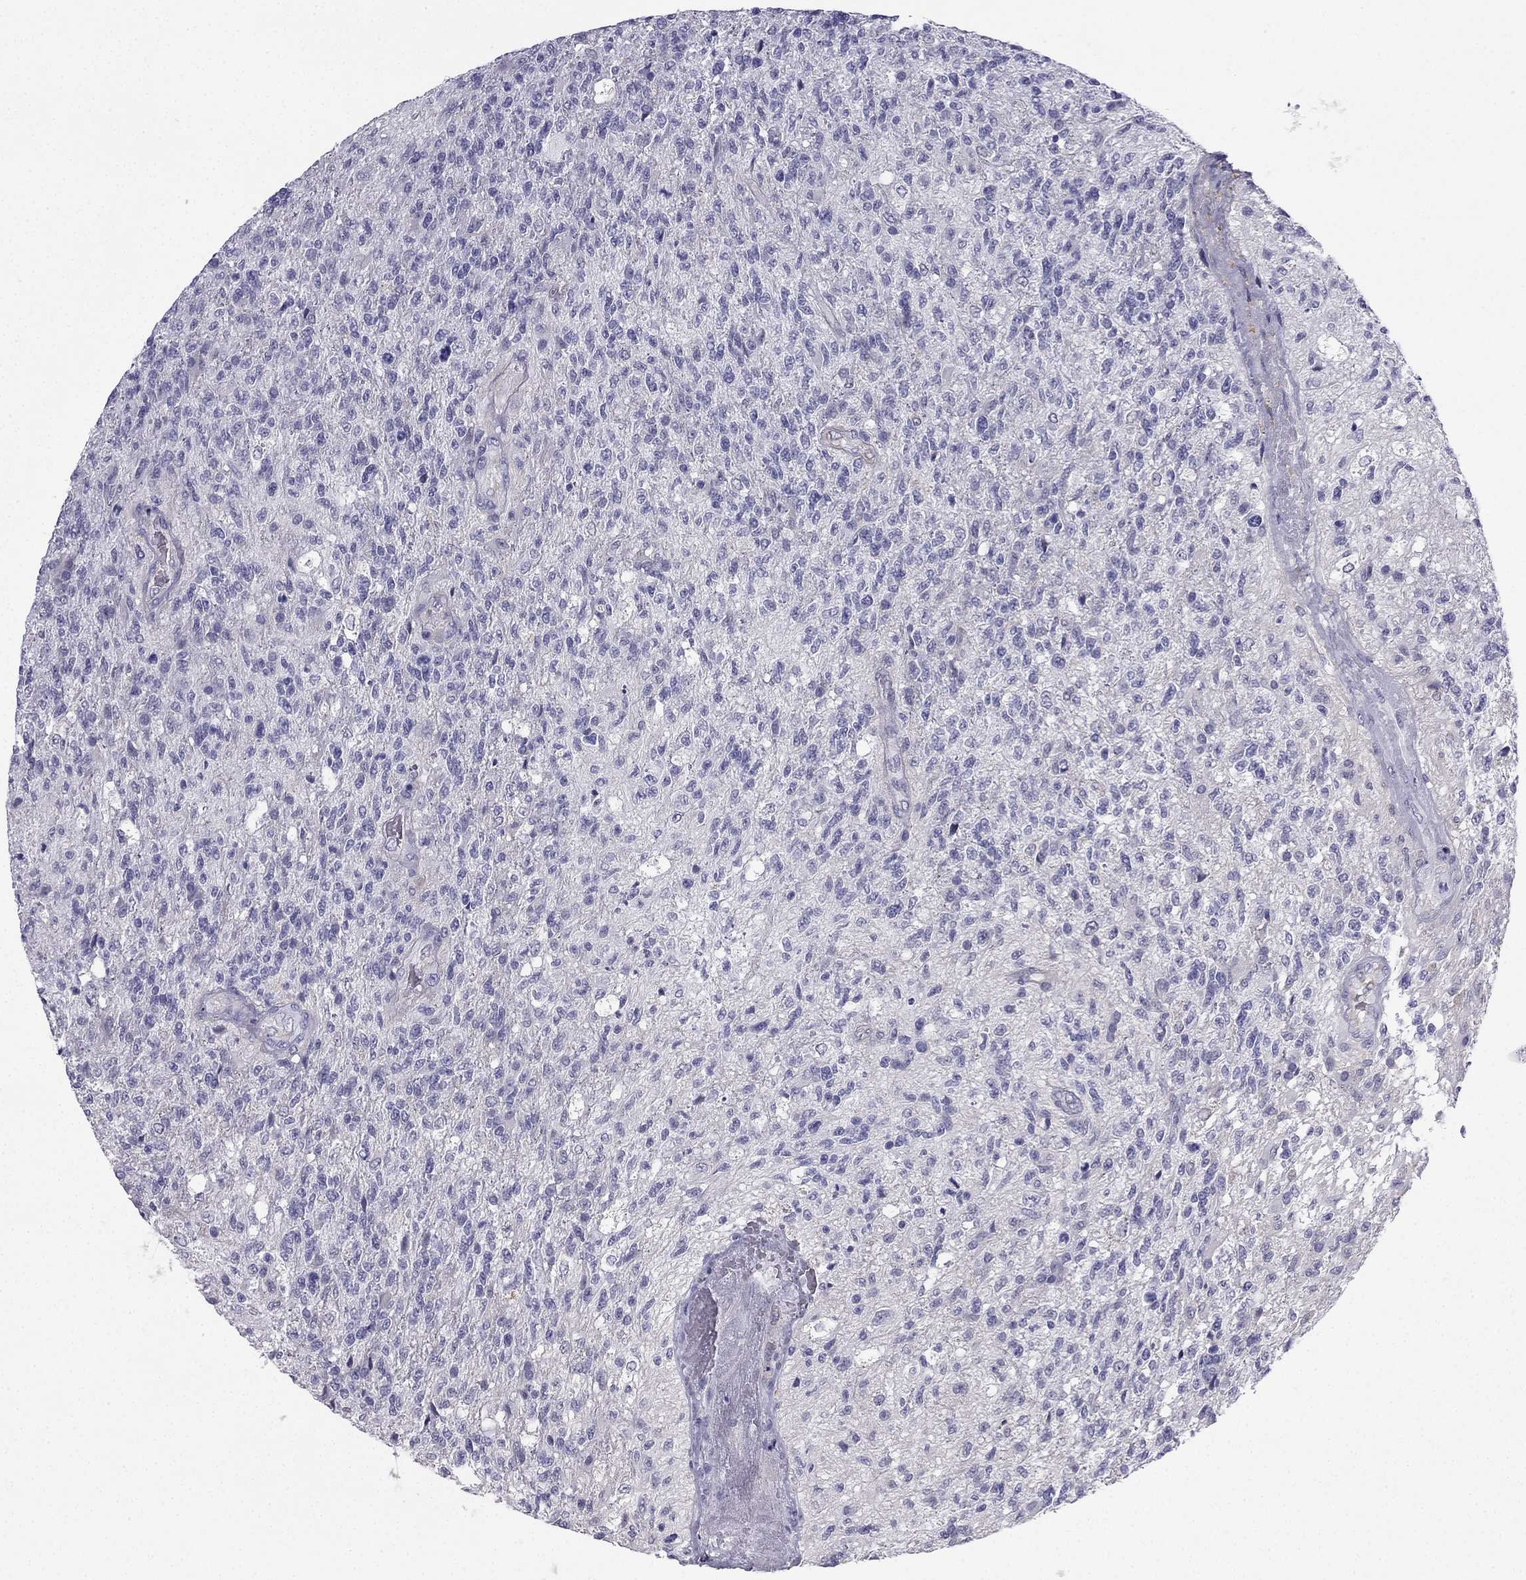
{"staining": {"intensity": "negative", "quantity": "none", "location": "none"}, "tissue": "glioma", "cell_type": "Tumor cells", "image_type": "cancer", "snomed": [{"axis": "morphology", "description": "Glioma, malignant, High grade"}, {"axis": "topography", "description": "Brain"}], "caption": "Glioma was stained to show a protein in brown. There is no significant positivity in tumor cells. Brightfield microscopy of immunohistochemistry stained with DAB (3,3'-diaminobenzidine) (brown) and hematoxylin (blue), captured at high magnification.", "gene": "CFAP53", "patient": {"sex": "male", "age": 56}}